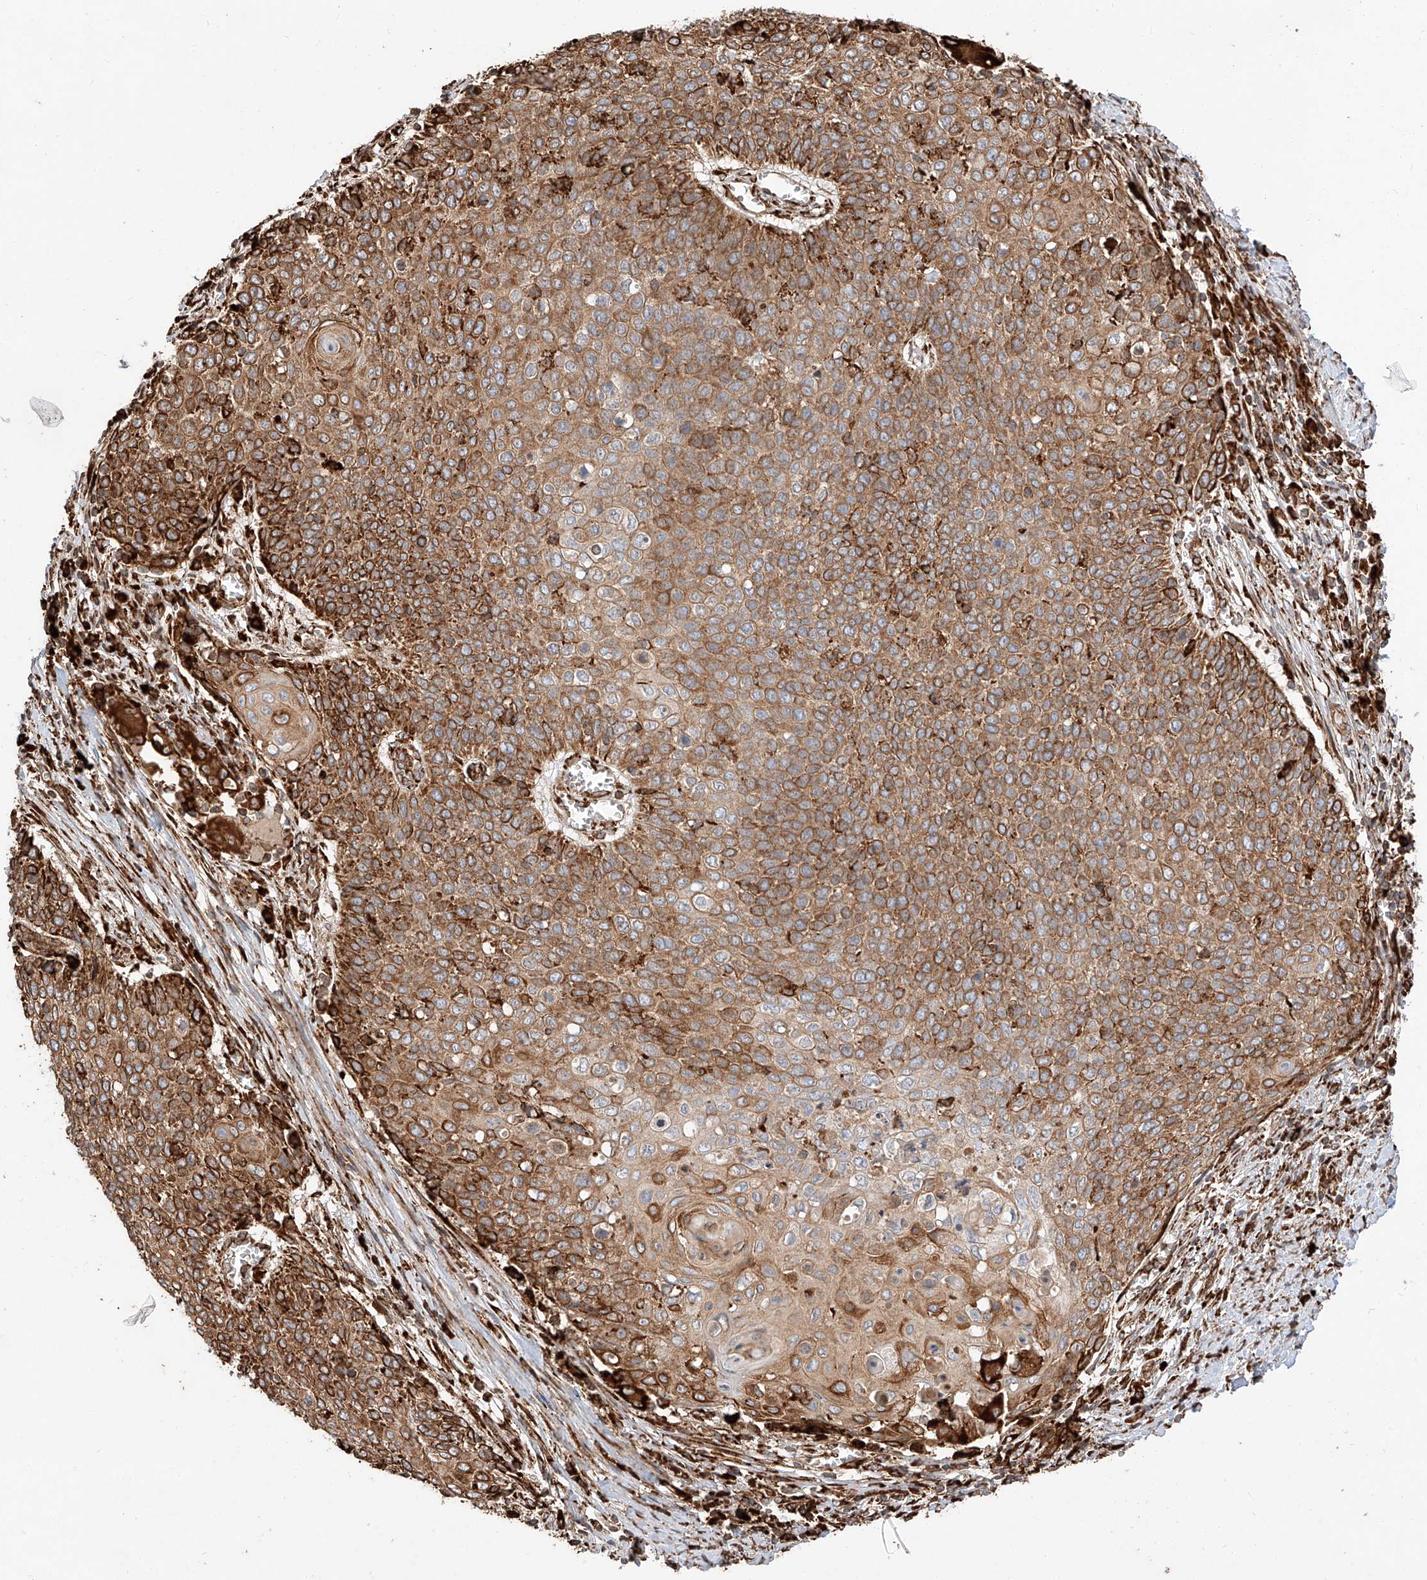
{"staining": {"intensity": "moderate", "quantity": ">75%", "location": "cytoplasmic/membranous"}, "tissue": "cervical cancer", "cell_type": "Tumor cells", "image_type": "cancer", "snomed": [{"axis": "morphology", "description": "Squamous cell carcinoma, NOS"}, {"axis": "topography", "description": "Cervix"}], "caption": "There is medium levels of moderate cytoplasmic/membranous expression in tumor cells of squamous cell carcinoma (cervical), as demonstrated by immunohistochemical staining (brown color).", "gene": "ZNF84", "patient": {"sex": "female", "age": 39}}